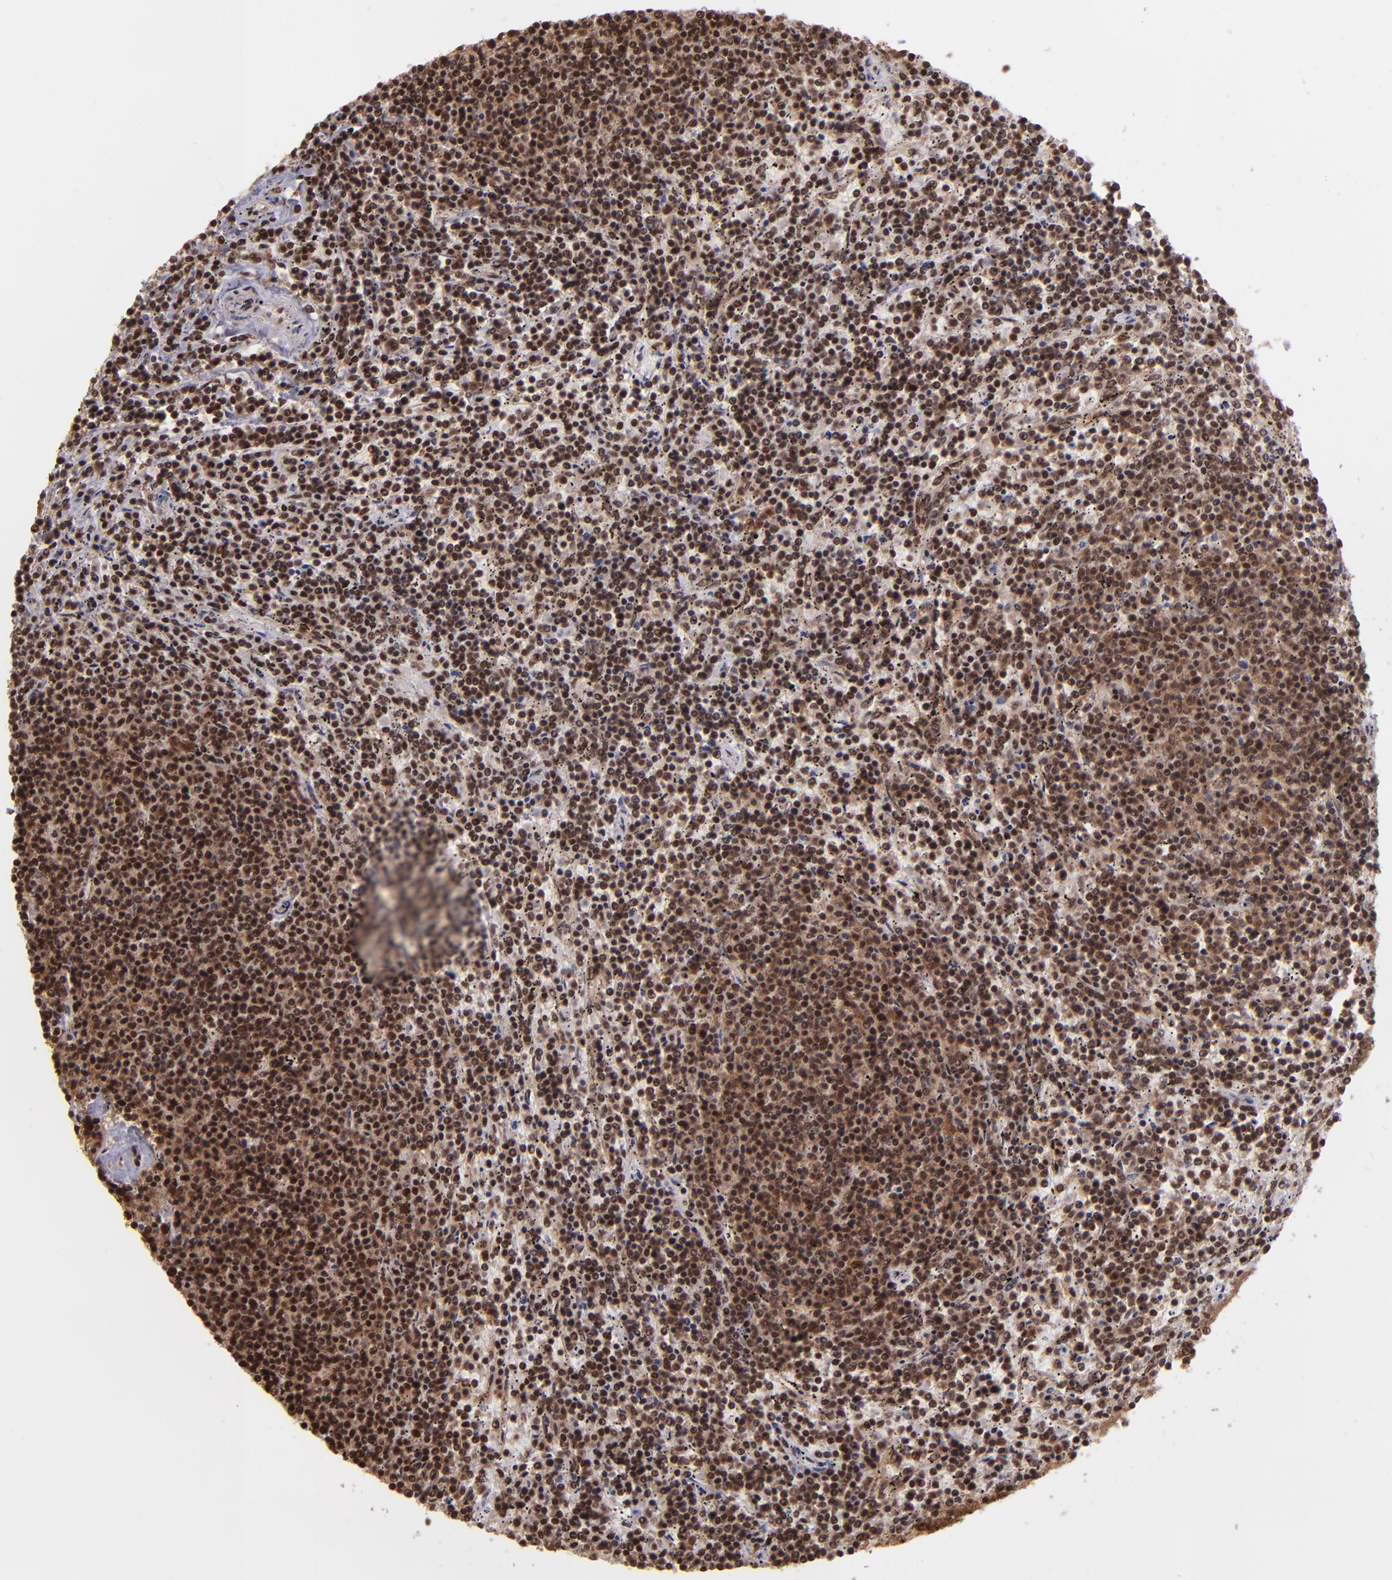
{"staining": {"intensity": "strong", "quantity": ">75%", "location": "cytoplasmic/membranous,nuclear"}, "tissue": "lymphoma", "cell_type": "Tumor cells", "image_type": "cancer", "snomed": [{"axis": "morphology", "description": "Malignant lymphoma, non-Hodgkin's type, Low grade"}, {"axis": "topography", "description": "Spleen"}], "caption": "Malignant lymphoma, non-Hodgkin's type (low-grade) was stained to show a protein in brown. There is high levels of strong cytoplasmic/membranous and nuclear expression in approximately >75% of tumor cells.", "gene": "PQBP1", "patient": {"sex": "female", "age": 50}}